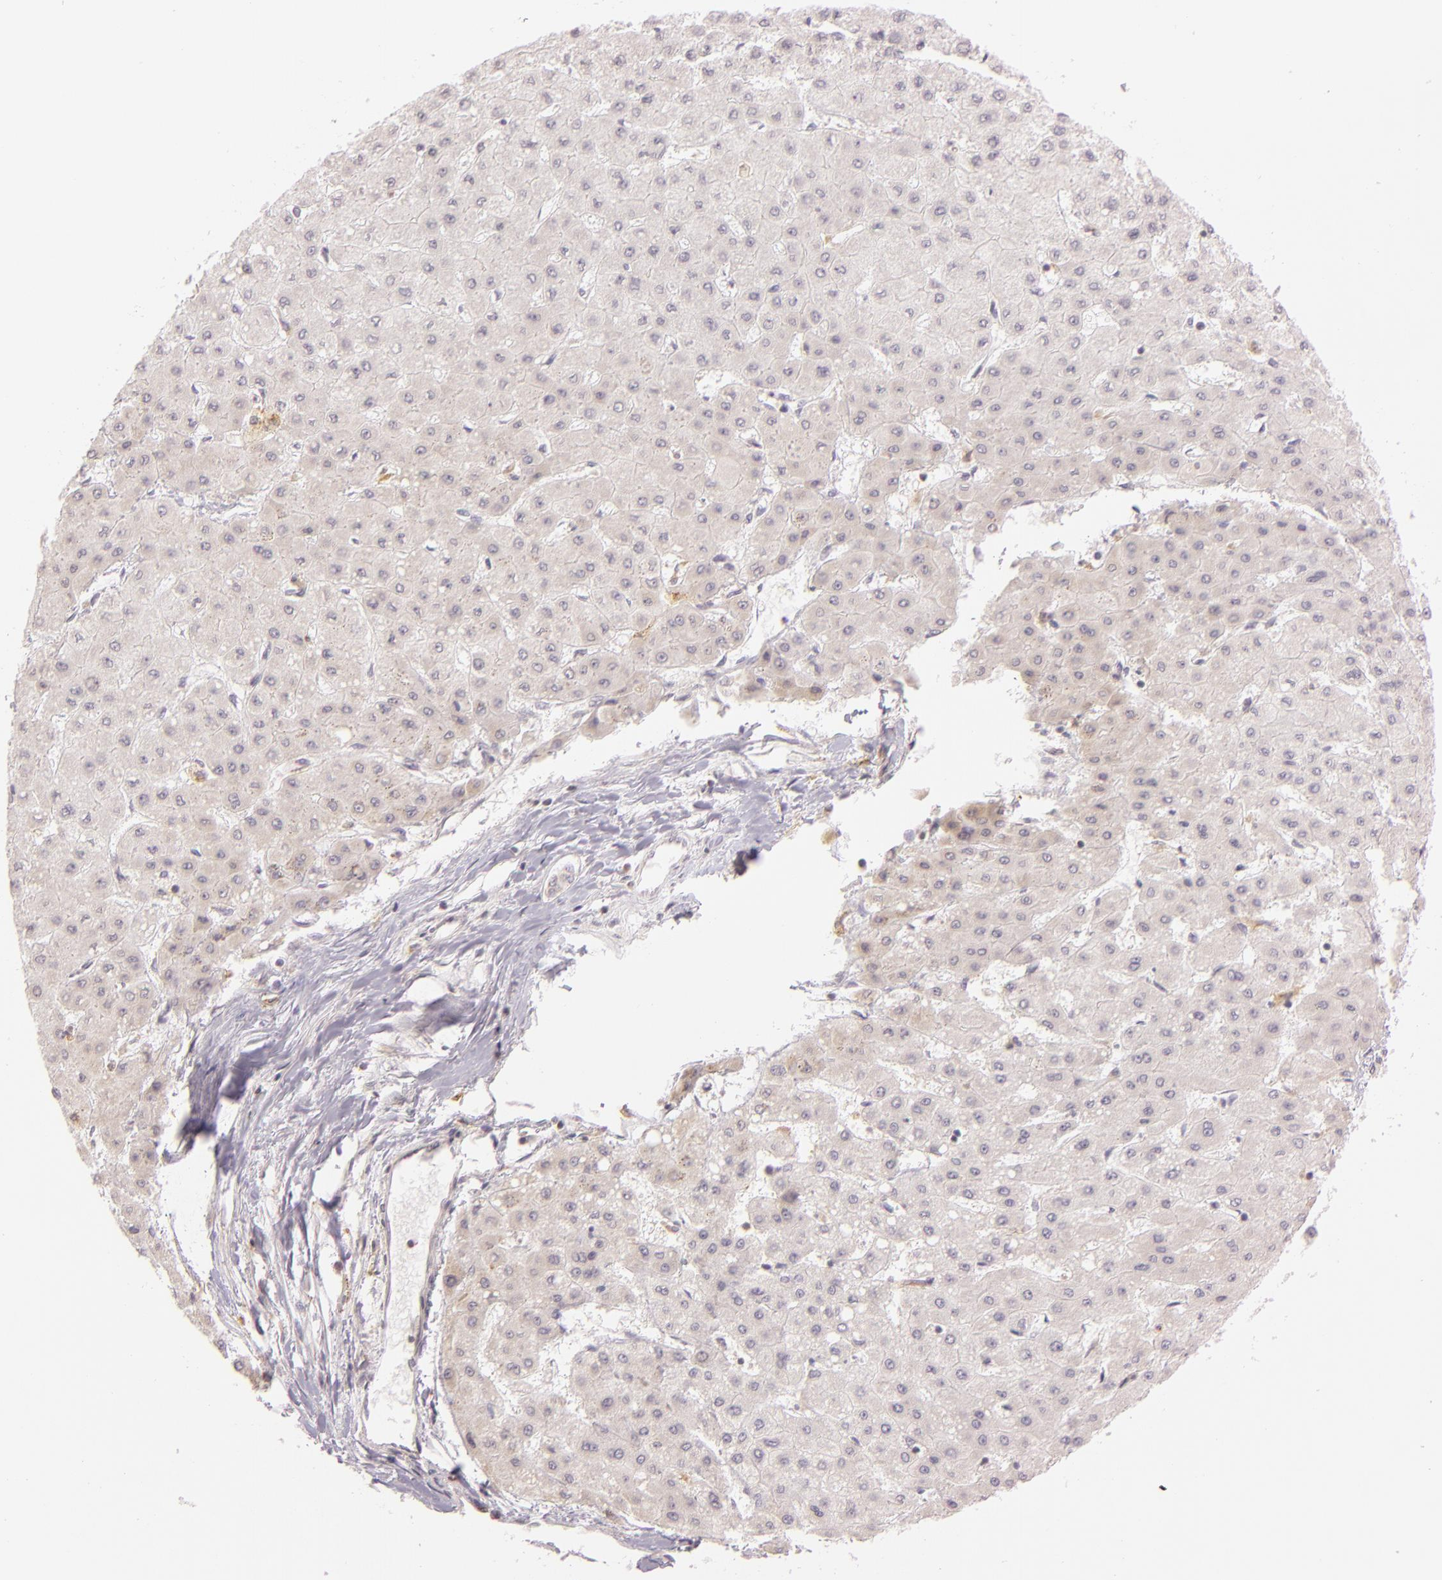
{"staining": {"intensity": "weak", "quantity": ">75%", "location": "cytoplasmic/membranous"}, "tissue": "liver cancer", "cell_type": "Tumor cells", "image_type": "cancer", "snomed": [{"axis": "morphology", "description": "Carcinoma, Hepatocellular, NOS"}, {"axis": "topography", "description": "Liver"}], "caption": "Liver cancer stained with a brown dye demonstrates weak cytoplasmic/membranous positive staining in about >75% of tumor cells.", "gene": "LGMN", "patient": {"sex": "female", "age": 52}}